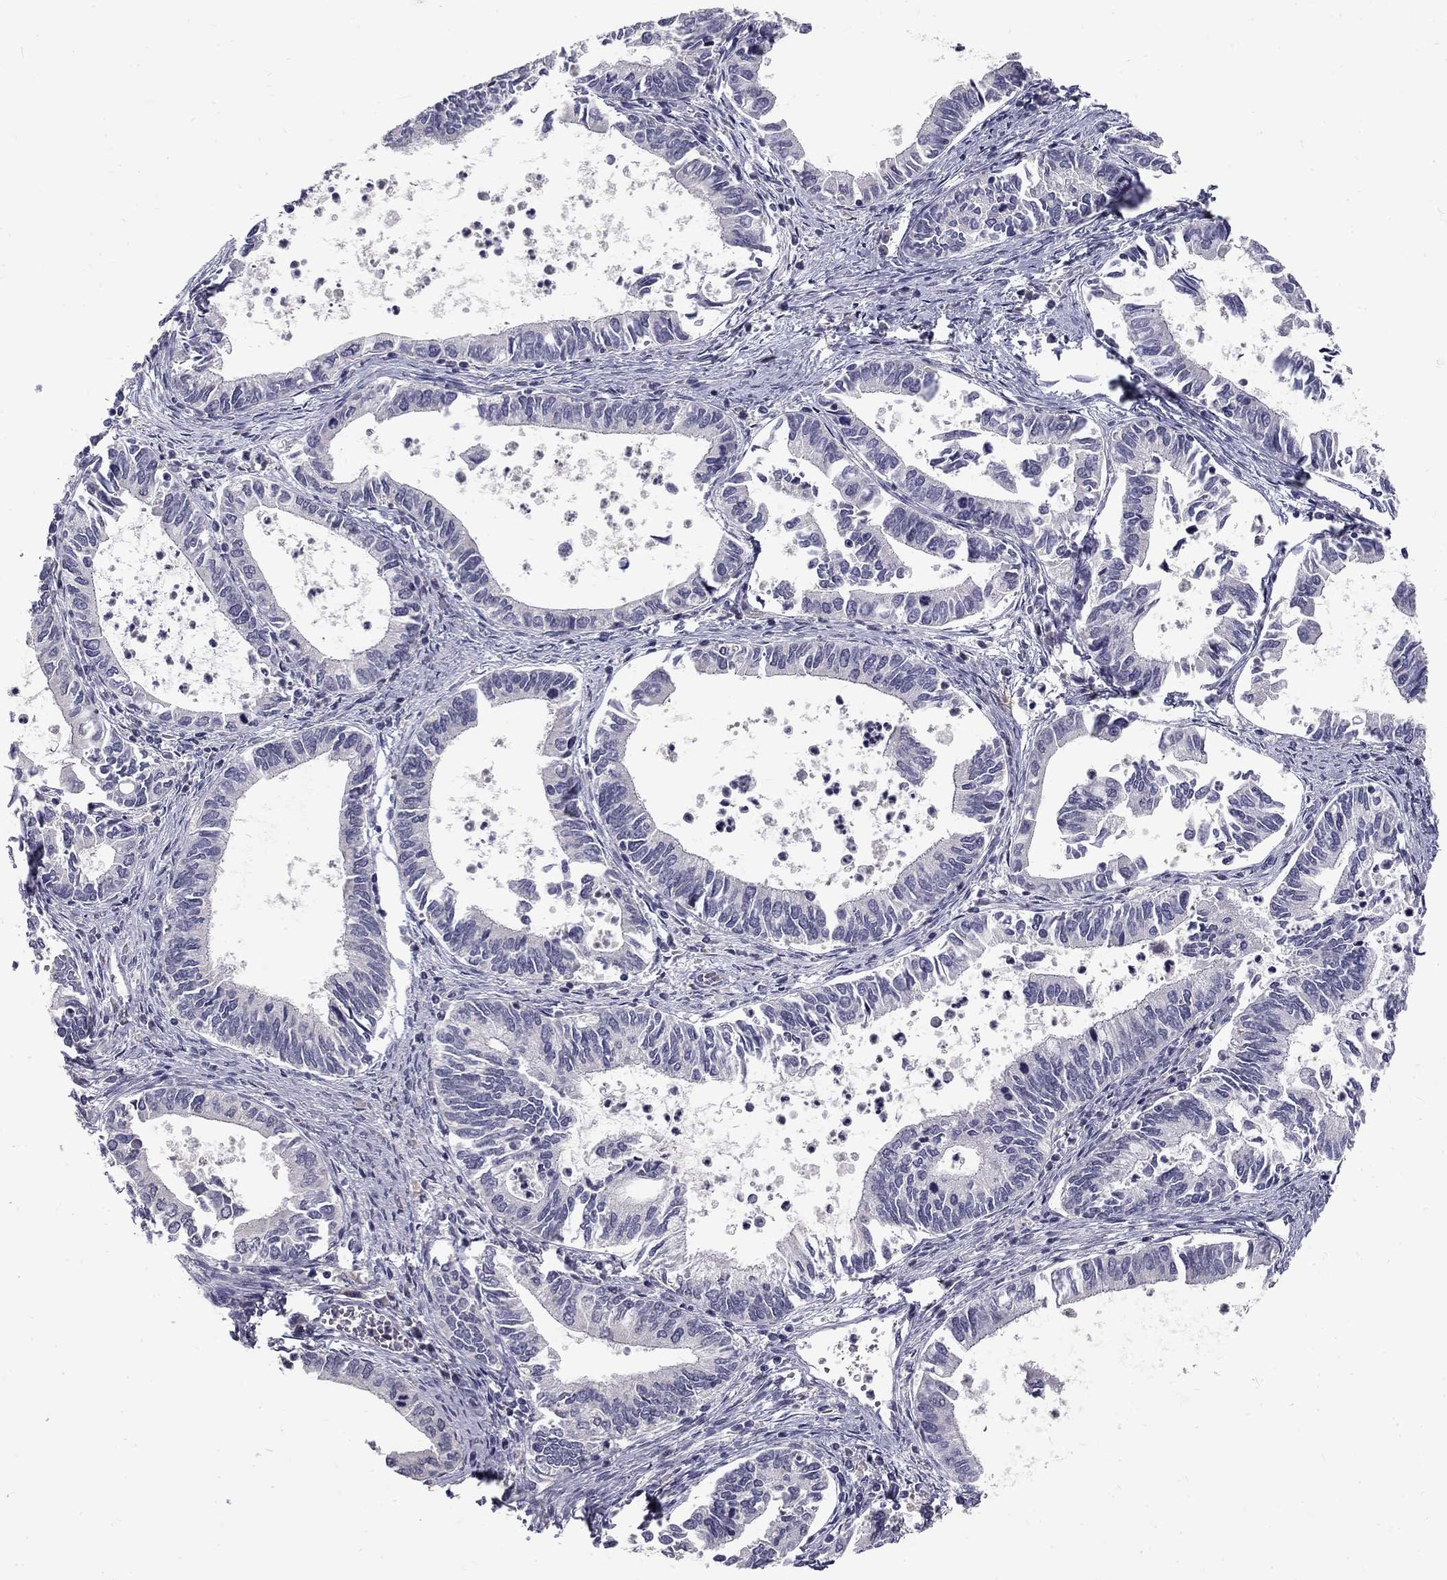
{"staining": {"intensity": "negative", "quantity": "none", "location": "none"}, "tissue": "cervical cancer", "cell_type": "Tumor cells", "image_type": "cancer", "snomed": [{"axis": "morphology", "description": "Adenocarcinoma, NOS"}, {"axis": "topography", "description": "Cervix"}], "caption": "High power microscopy photomicrograph of an immunohistochemistry (IHC) micrograph of cervical adenocarcinoma, revealing no significant staining in tumor cells. (DAB IHC visualized using brightfield microscopy, high magnification).", "gene": "NOS1", "patient": {"sex": "female", "age": 42}}